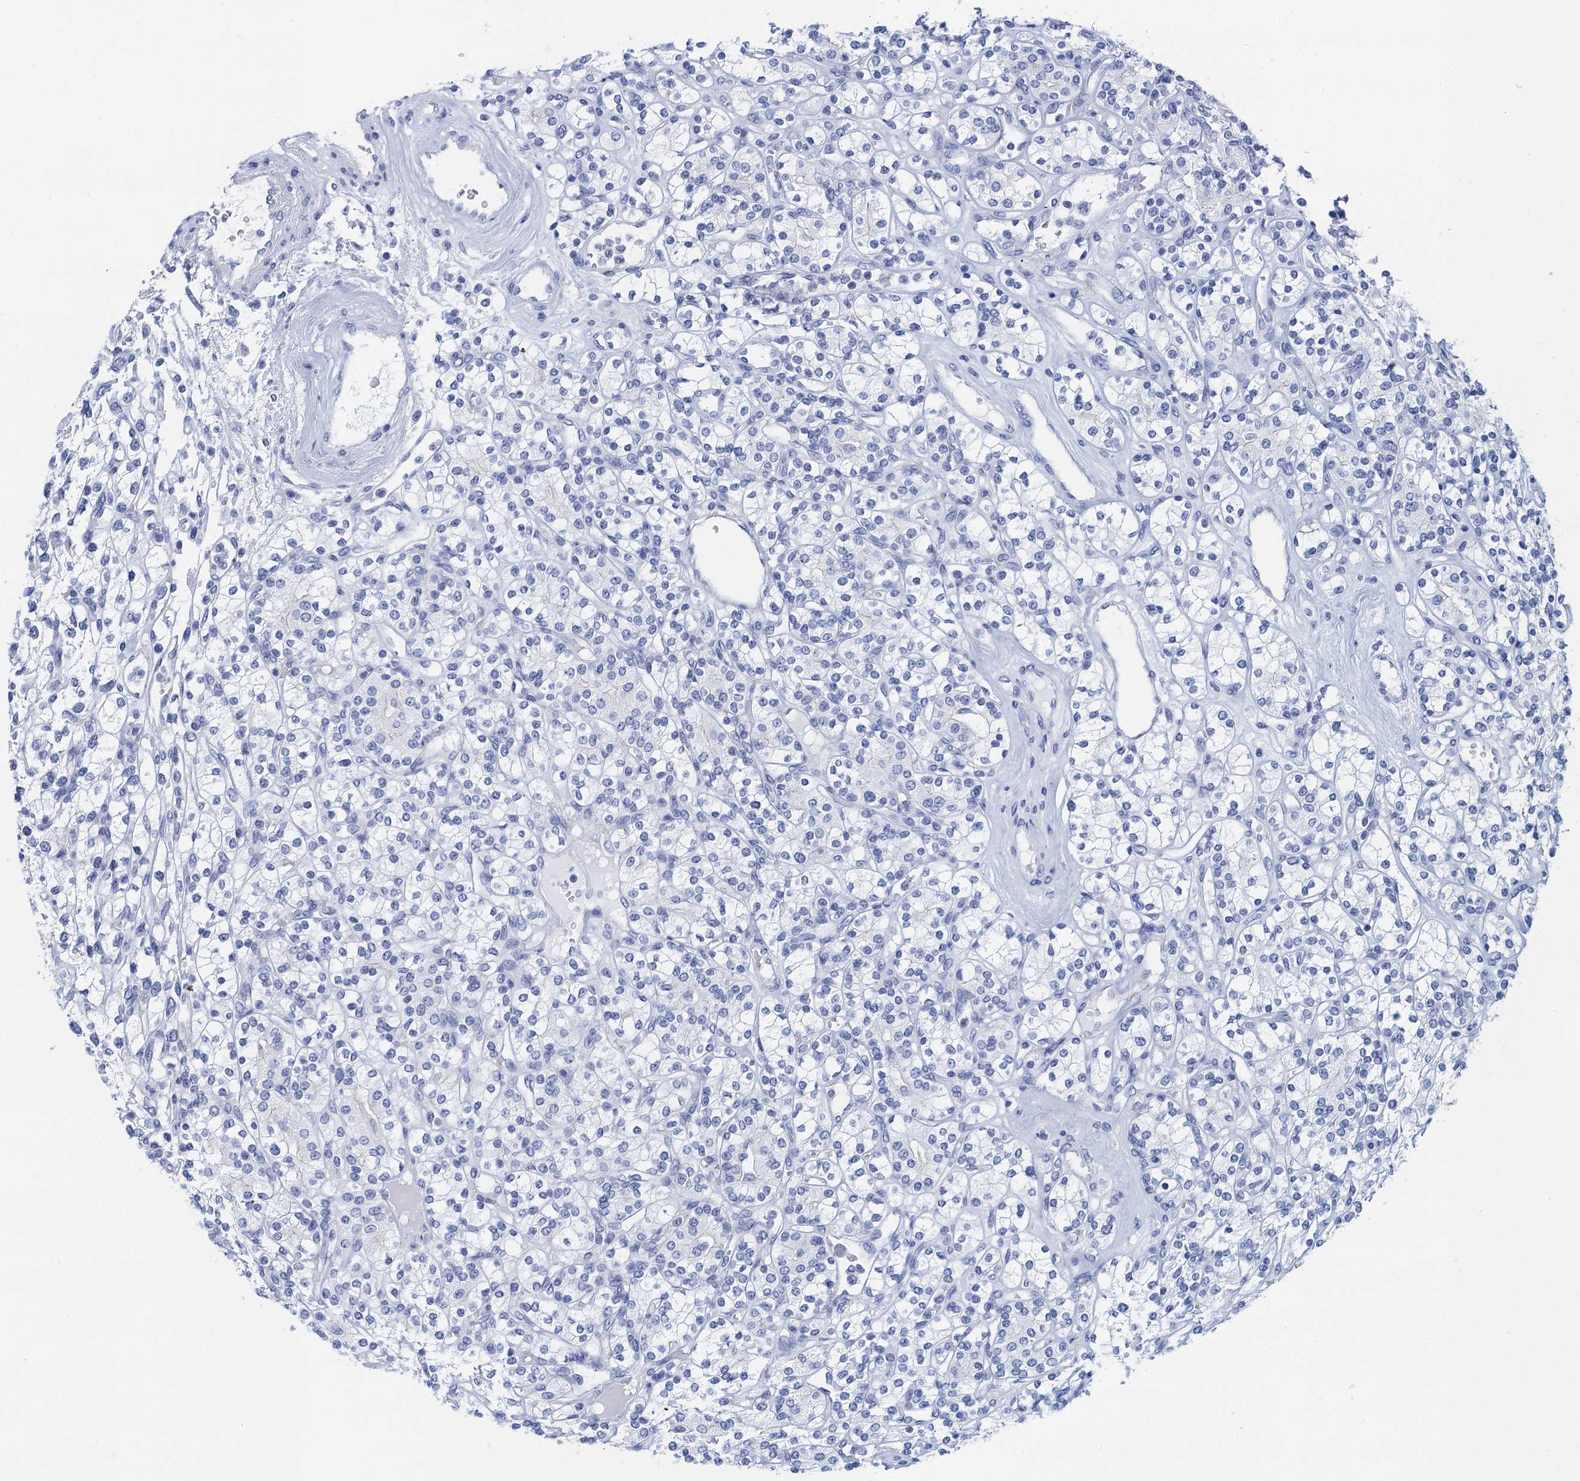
{"staining": {"intensity": "negative", "quantity": "none", "location": "none"}, "tissue": "renal cancer", "cell_type": "Tumor cells", "image_type": "cancer", "snomed": [{"axis": "morphology", "description": "Adenocarcinoma, NOS"}, {"axis": "topography", "description": "Kidney"}], "caption": "A high-resolution photomicrograph shows immunohistochemistry (IHC) staining of renal cancer (adenocarcinoma), which shows no significant positivity in tumor cells.", "gene": "CALML5", "patient": {"sex": "male", "age": 77}}